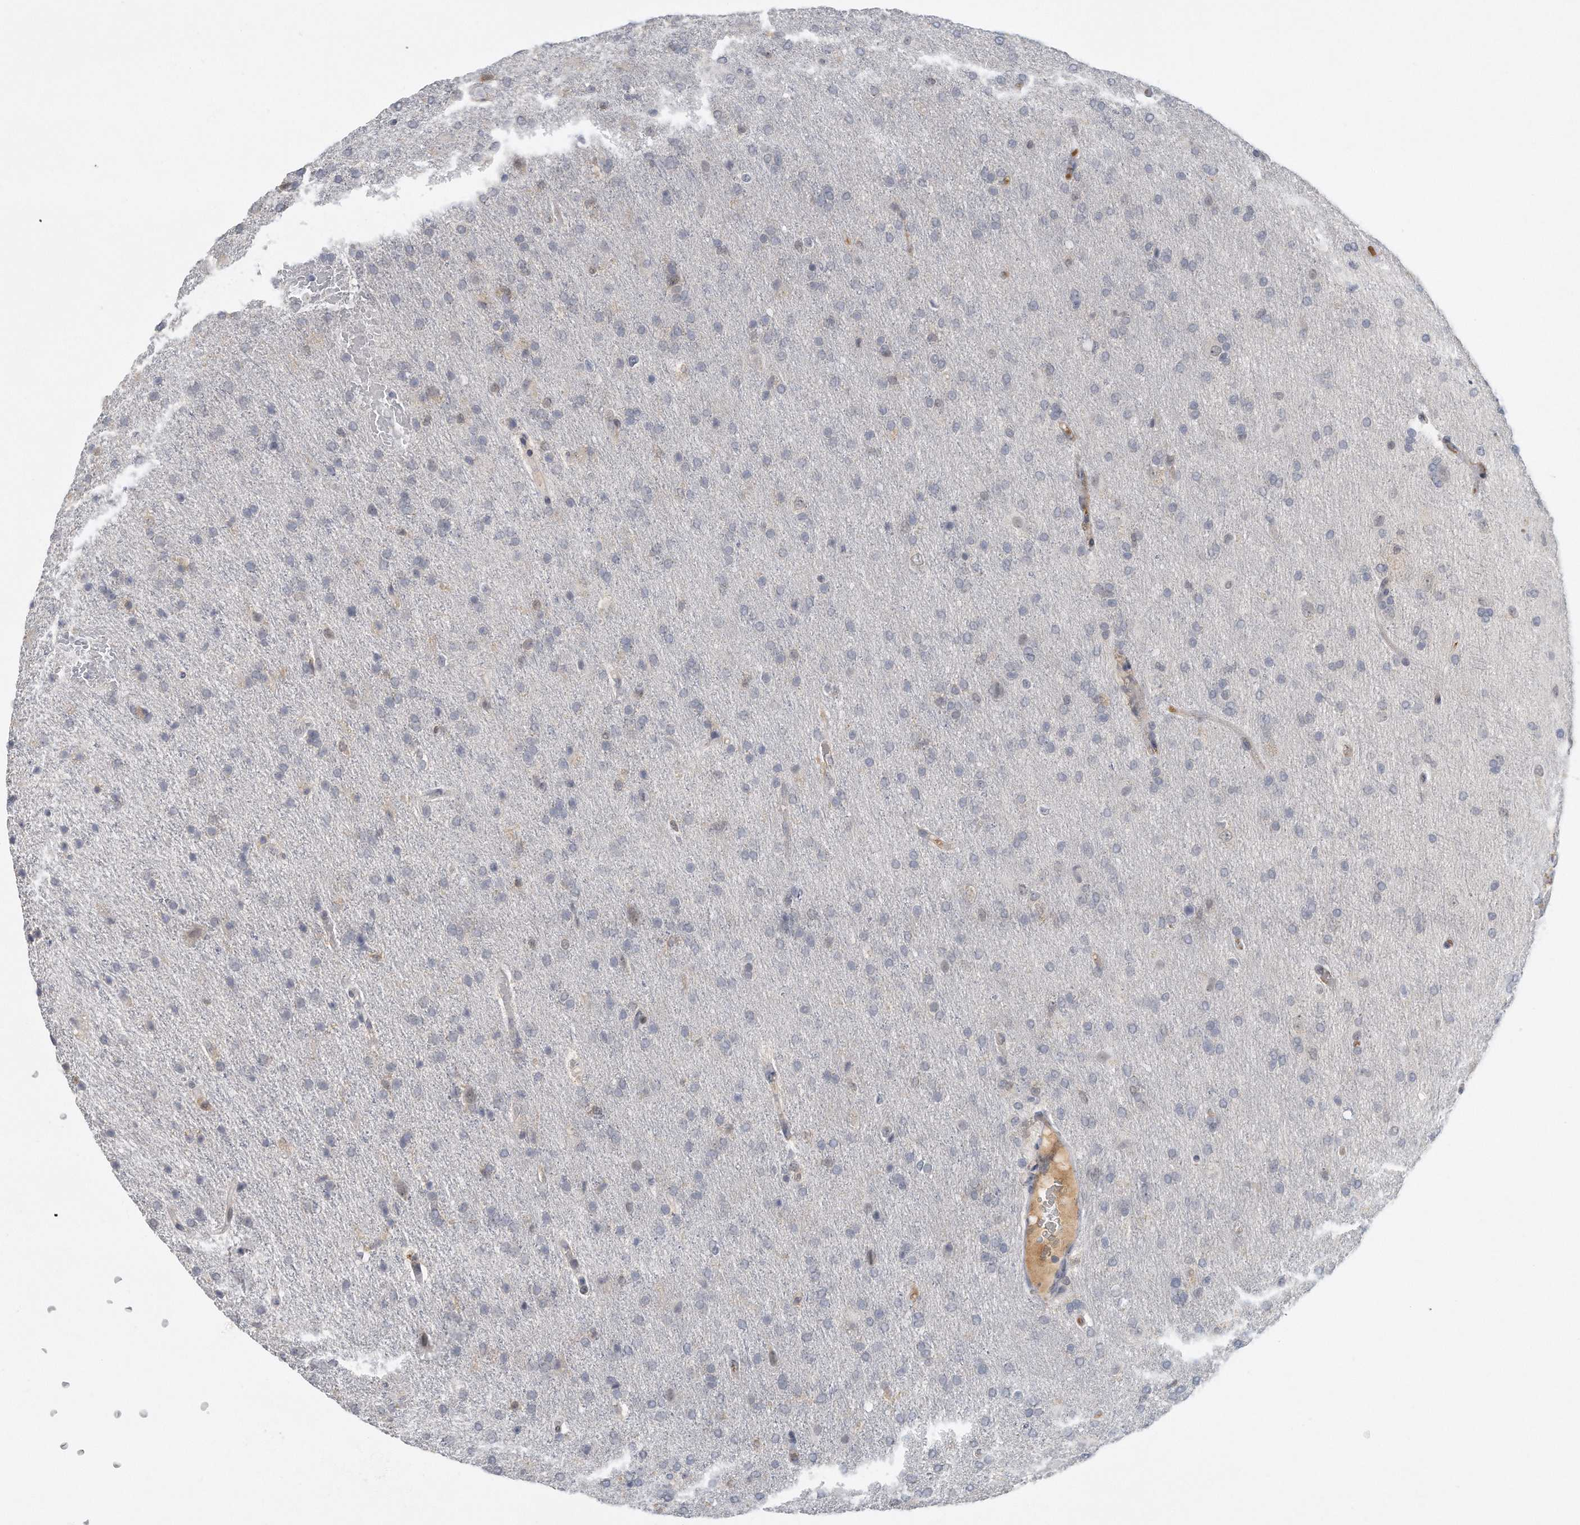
{"staining": {"intensity": "negative", "quantity": "none", "location": "none"}, "tissue": "glioma", "cell_type": "Tumor cells", "image_type": "cancer", "snomed": [{"axis": "morphology", "description": "Glioma, malignant, High grade"}, {"axis": "topography", "description": "Brain"}], "caption": "This is a image of immunohistochemistry staining of glioma, which shows no expression in tumor cells. The staining was performed using DAB (3,3'-diaminobenzidine) to visualize the protein expression in brown, while the nuclei were stained in blue with hematoxylin (Magnification: 20x).", "gene": "DDX43", "patient": {"sex": "male", "age": 72}}